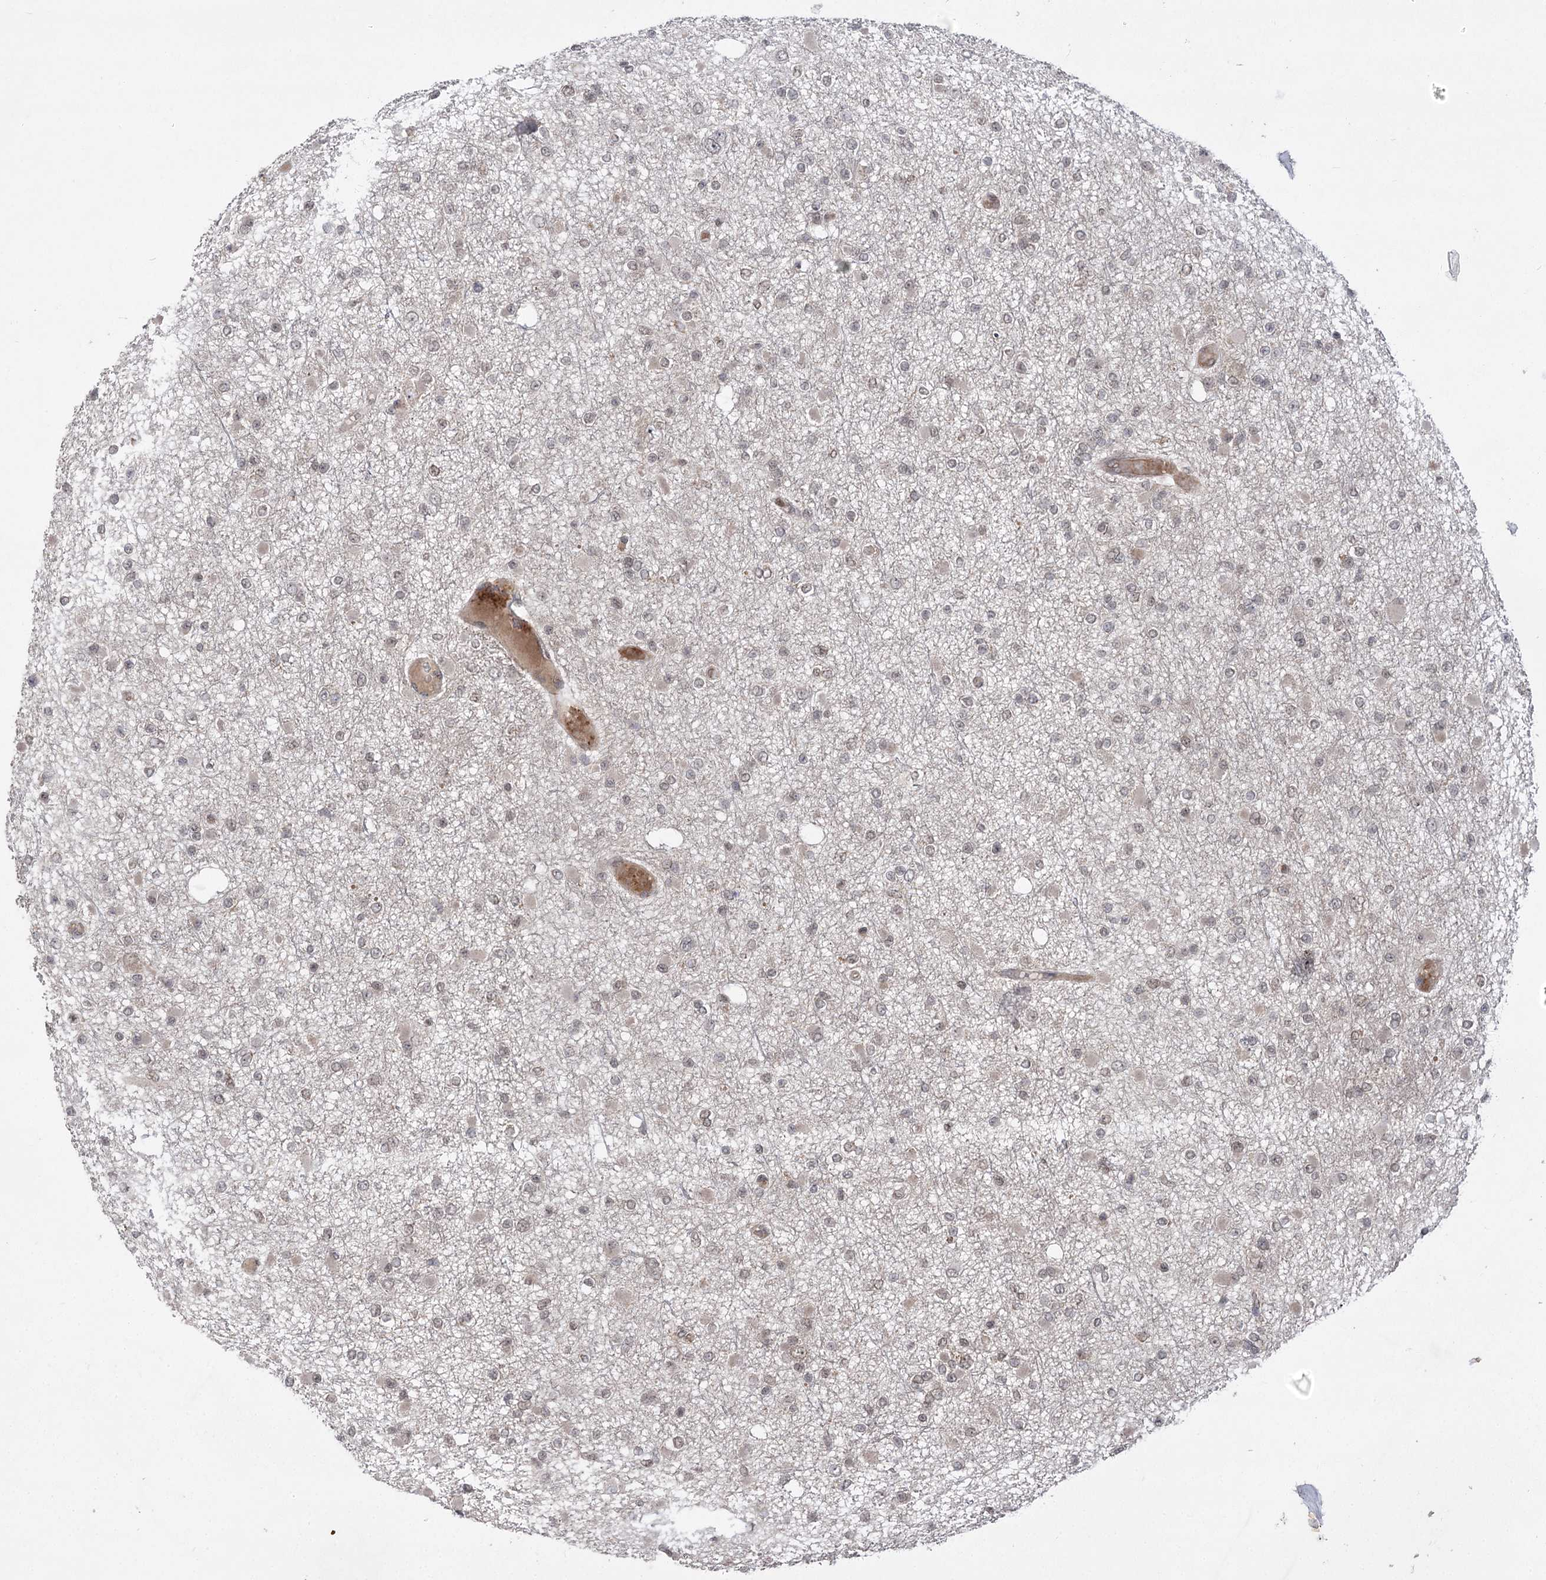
{"staining": {"intensity": "weak", "quantity": "<25%", "location": "cytoplasmic/membranous,nuclear"}, "tissue": "glioma", "cell_type": "Tumor cells", "image_type": "cancer", "snomed": [{"axis": "morphology", "description": "Glioma, malignant, Low grade"}, {"axis": "topography", "description": "Brain"}], "caption": "This photomicrograph is of glioma stained with immunohistochemistry (IHC) to label a protein in brown with the nuclei are counter-stained blue. There is no positivity in tumor cells.", "gene": "TENM2", "patient": {"sex": "female", "age": 22}}